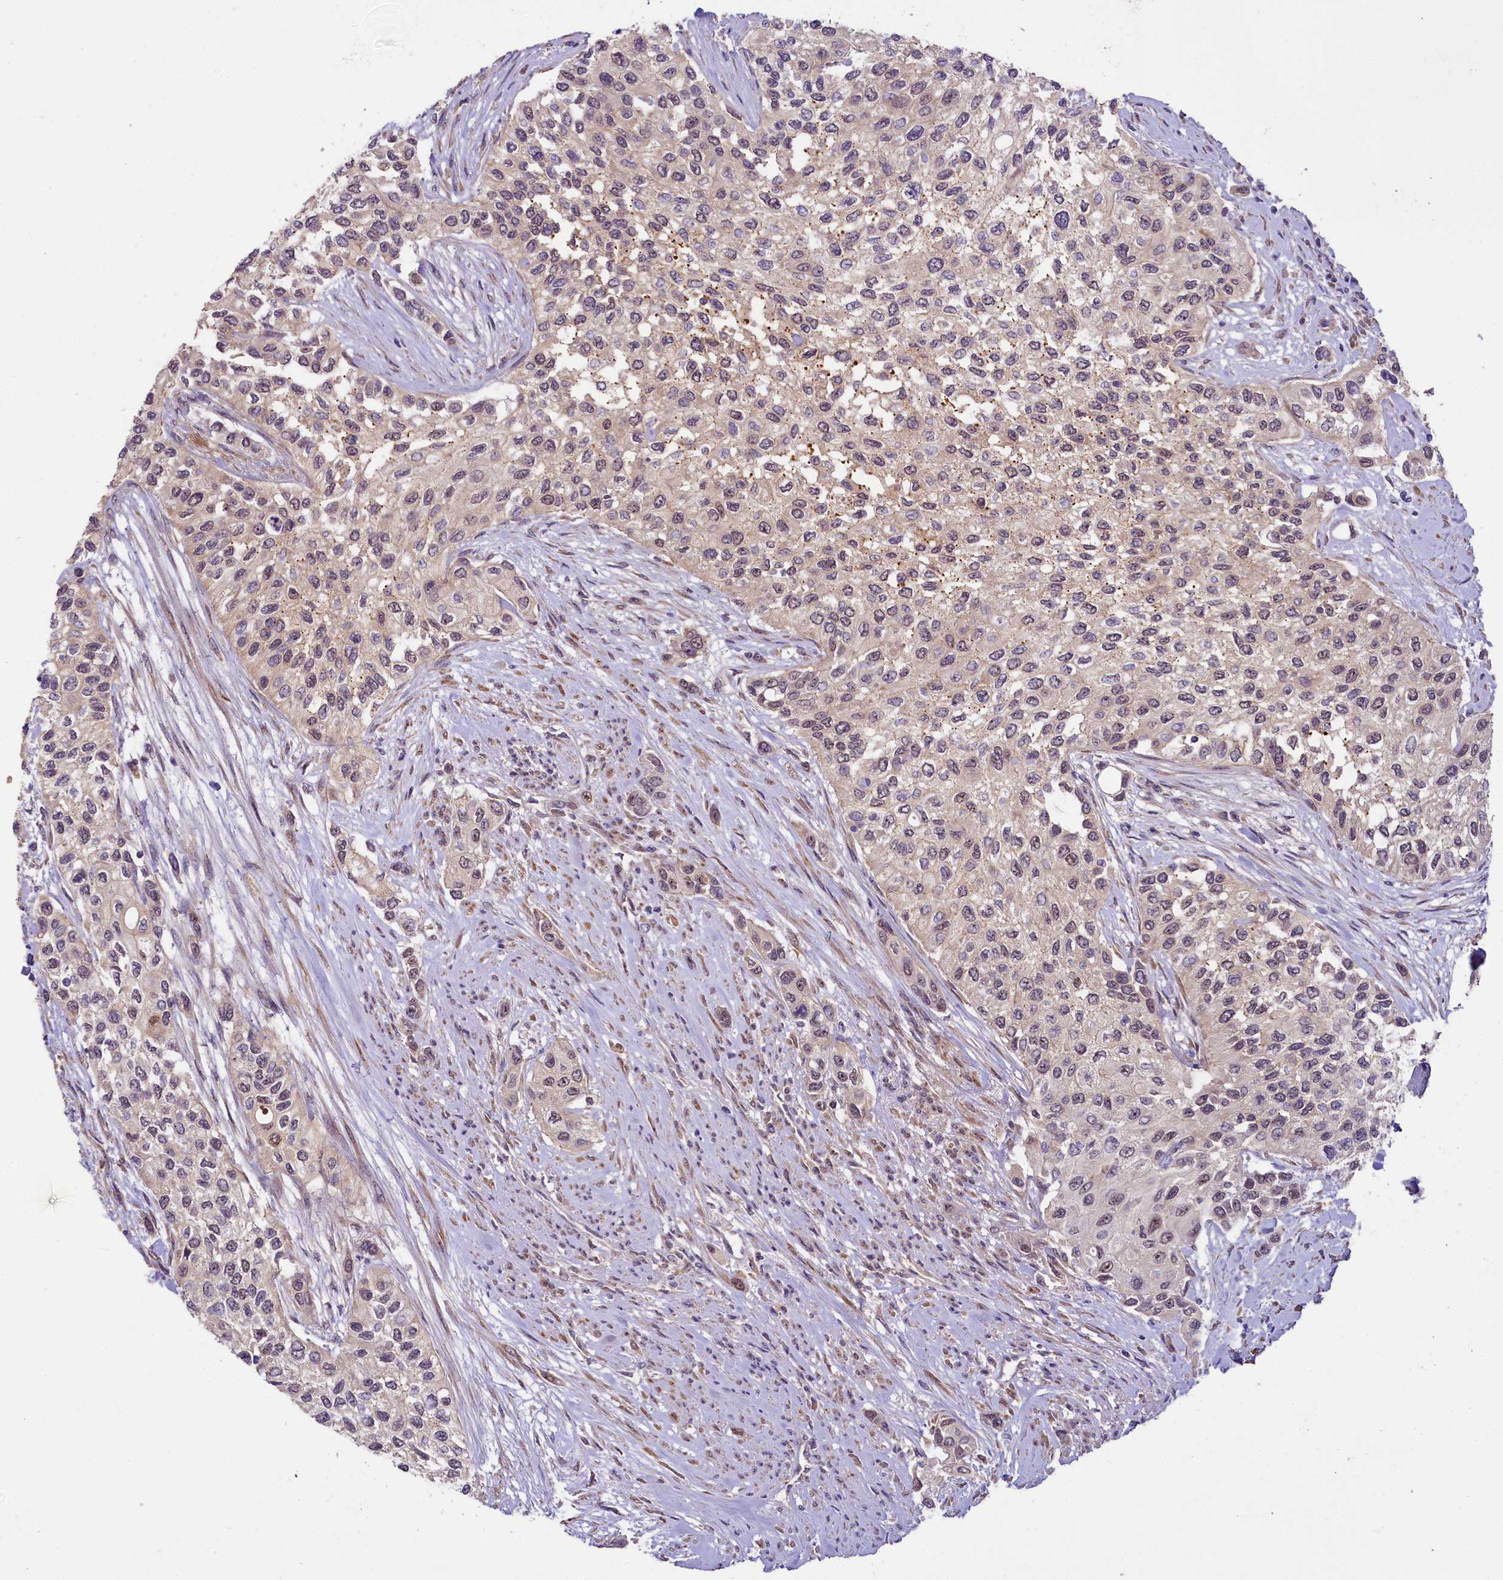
{"staining": {"intensity": "weak", "quantity": "25%-75%", "location": "cytoplasmic/membranous,nuclear"}, "tissue": "urothelial cancer", "cell_type": "Tumor cells", "image_type": "cancer", "snomed": [{"axis": "morphology", "description": "Normal tissue, NOS"}, {"axis": "morphology", "description": "Urothelial carcinoma, High grade"}, {"axis": "topography", "description": "Vascular tissue"}, {"axis": "topography", "description": "Urinary bladder"}], "caption": "Brown immunohistochemical staining in urothelial cancer exhibits weak cytoplasmic/membranous and nuclear positivity in about 25%-75% of tumor cells.", "gene": "UBXN6", "patient": {"sex": "female", "age": 56}}